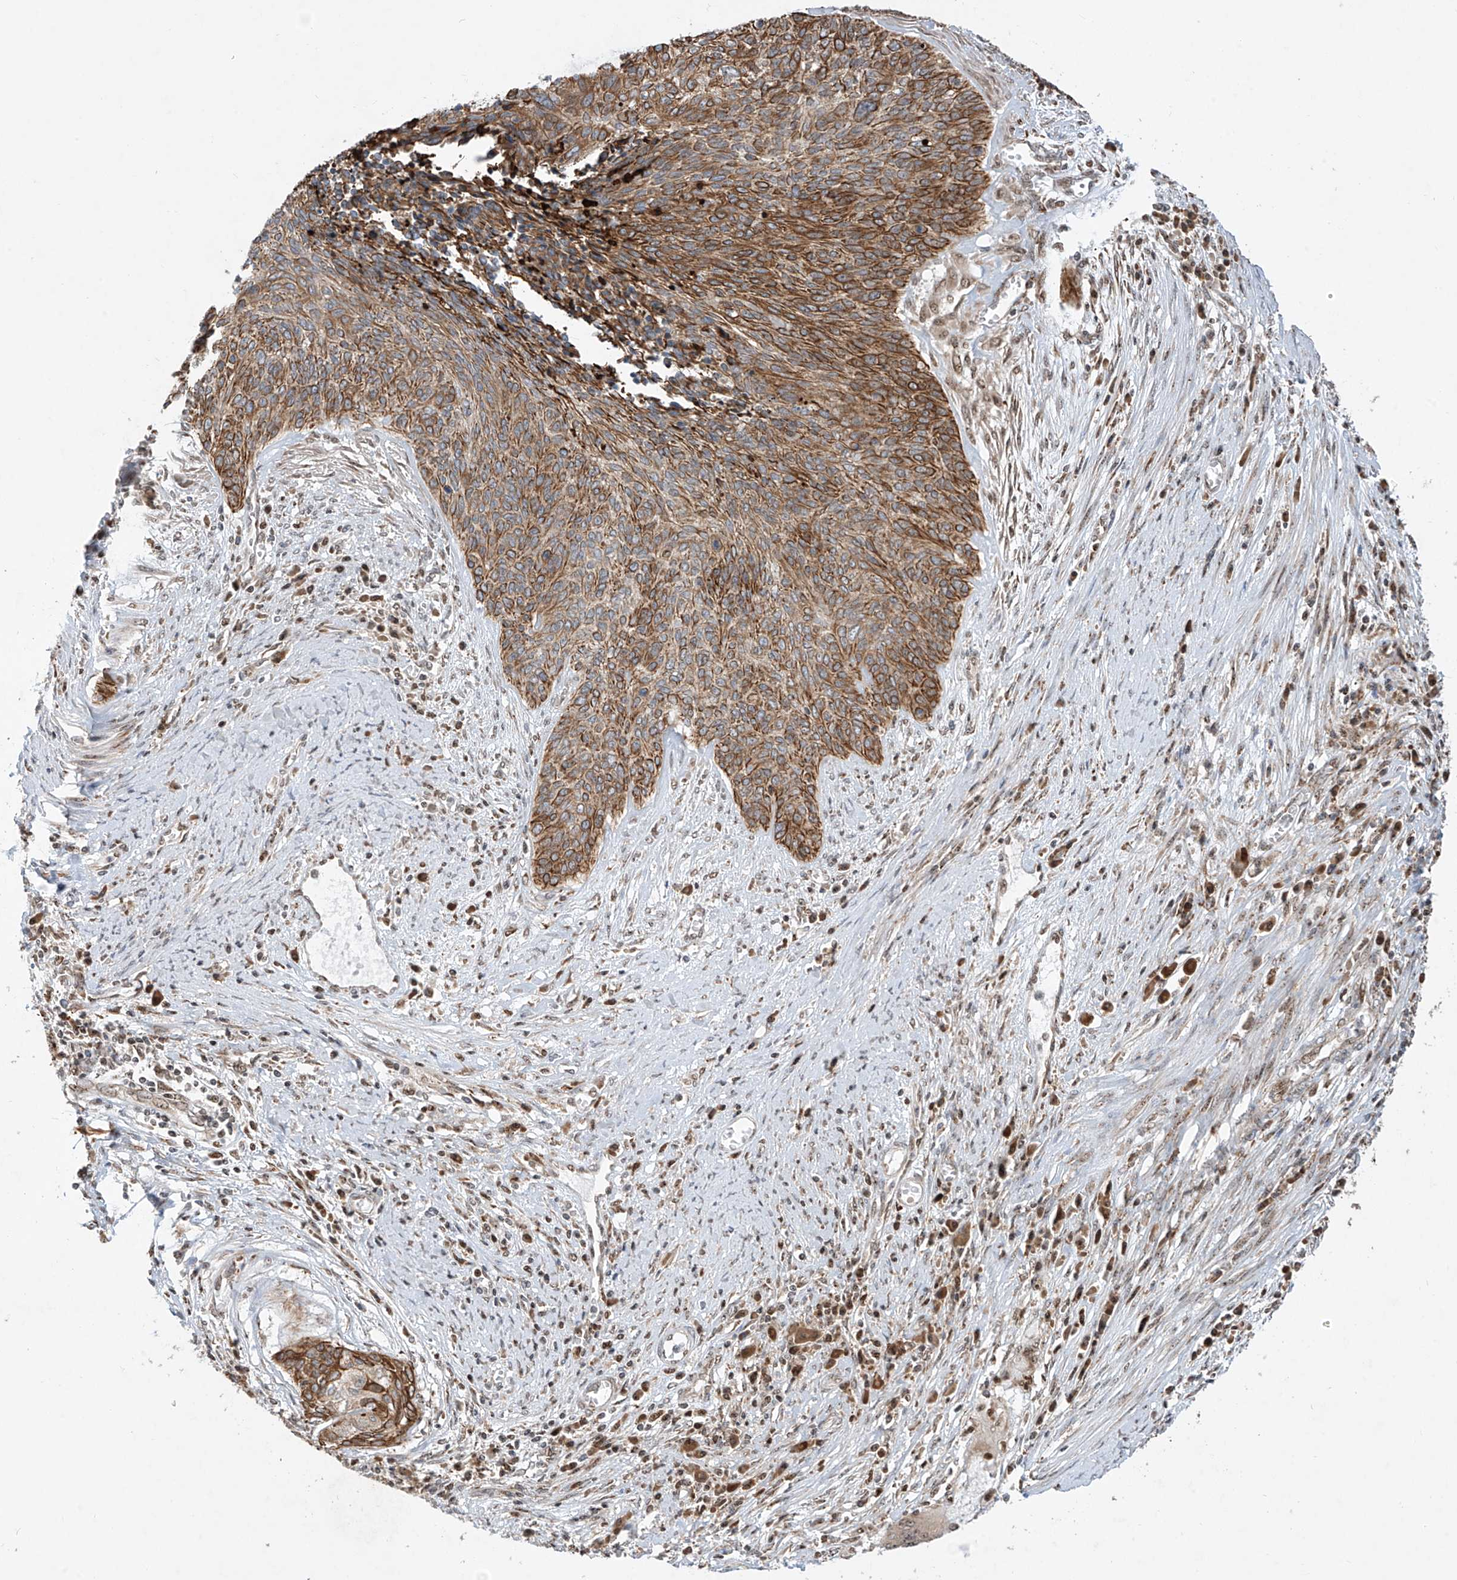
{"staining": {"intensity": "moderate", "quantity": ">75%", "location": "cytoplasmic/membranous"}, "tissue": "cervical cancer", "cell_type": "Tumor cells", "image_type": "cancer", "snomed": [{"axis": "morphology", "description": "Squamous cell carcinoma, NOS"}, {"axis": "topography", "description": "Cervix"}], "caption": "Immunohistochemical staining of cervical cancer (squamous cell carcinoma) reveals medium levels of moderate cytoplasmic/membranous protein staining in approximately >75% of tumor cells. The staining was performed using DAB, with brown indicating positive protein expression. Nuclei are stained blue with hematoxylin.", "gene": "ZBTB8A", "patient": {"sex": "female", "age": 55}}